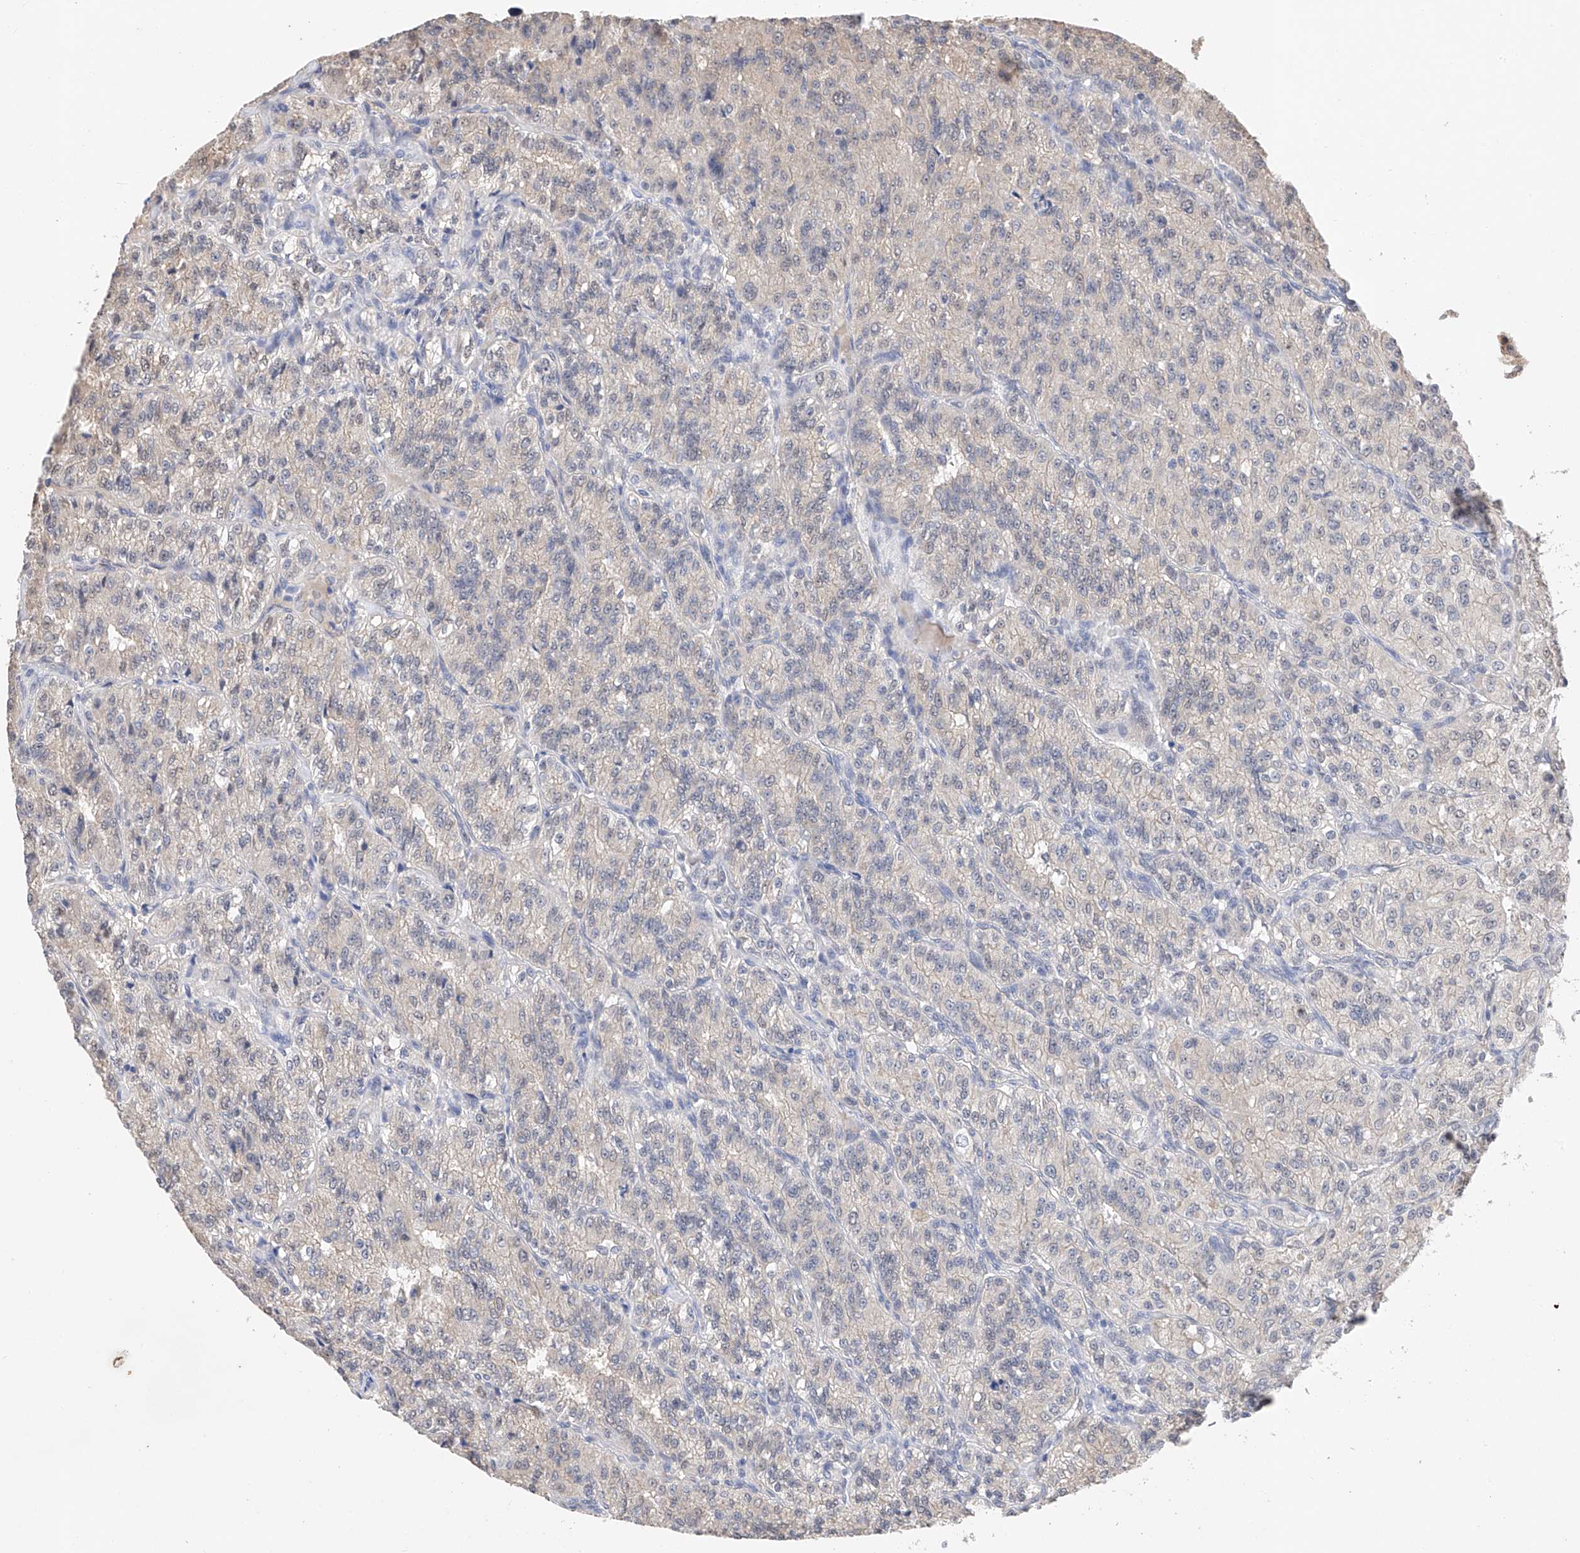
{"staining": {"intensity": "negative", "quantity": "none", "location": "none"}, "tissue": "renal cancer", "cell_type": "Tumor cells", "image_type": "cancer", "snomed": [{"axis": "morphology", "description": "Adenocarcinoma, NOS"}, {"axis": "topography", "description": "Kidney"}], "caption": "Tumor cells show no significant staining in renal cancer.", "gene": "DMAP1", "patient": {"sex": "female", "age": 63}}